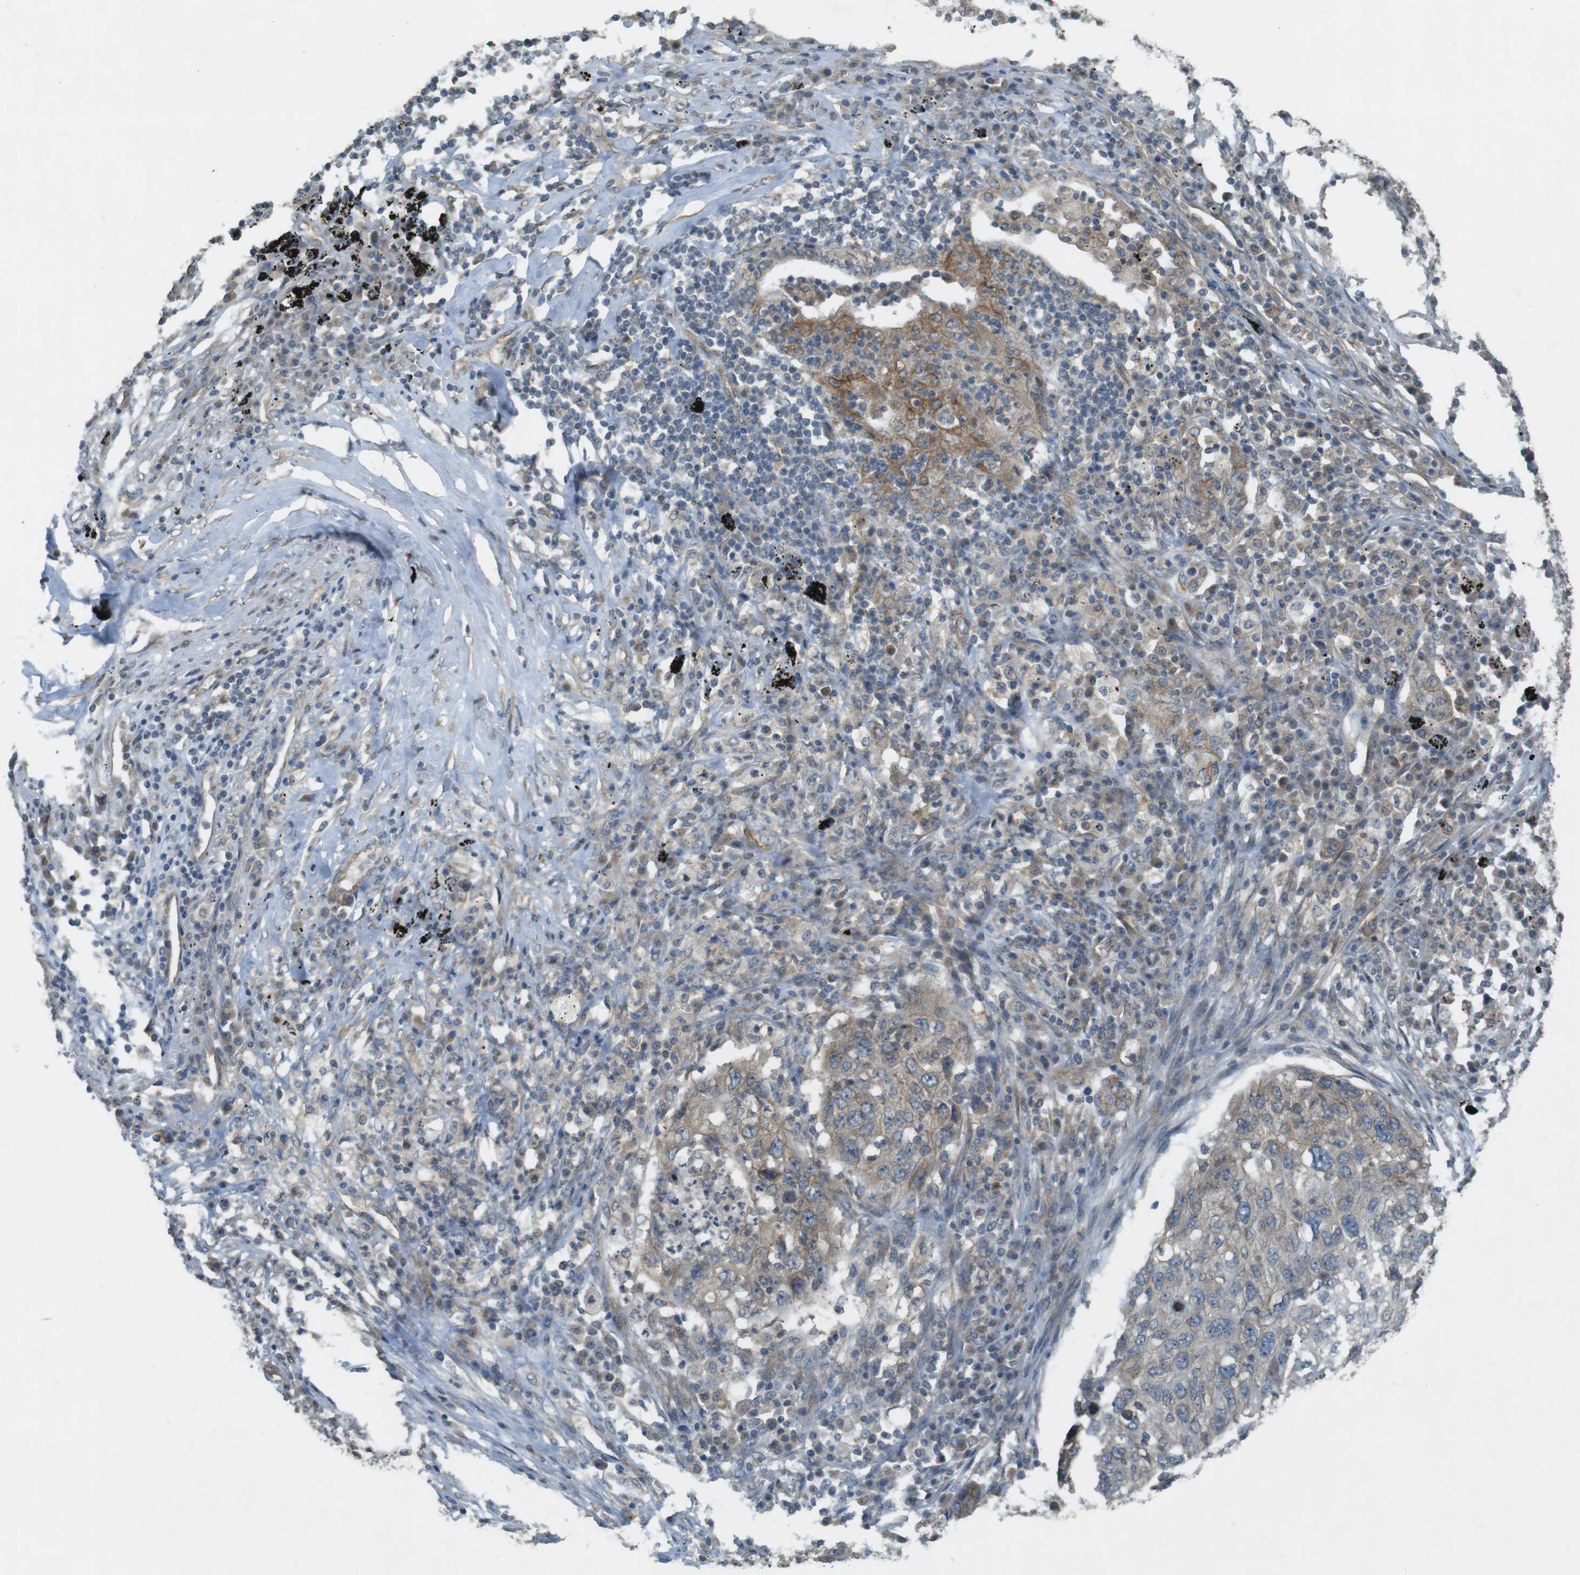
{"staining": {"intensity": "weak", "quantity": "25%-75%", "location": "cytoplasmic/membranous"}, "tissue": "lung cancer", "cell_type": "Tumor cells", "image_type": "cancer", "snomed": [{"axis": "morphology", "description": "Squamous cell carcinoma, NOS"}, {"axis": "topography", "description": "Lung"}], "caption": "A brown stain highlights weak cytoplasmic/membranous expression of a protein in lung cancer tumor cells.", "gene": "KIF5B", "patient": {"sex": "female", "age": 63}}